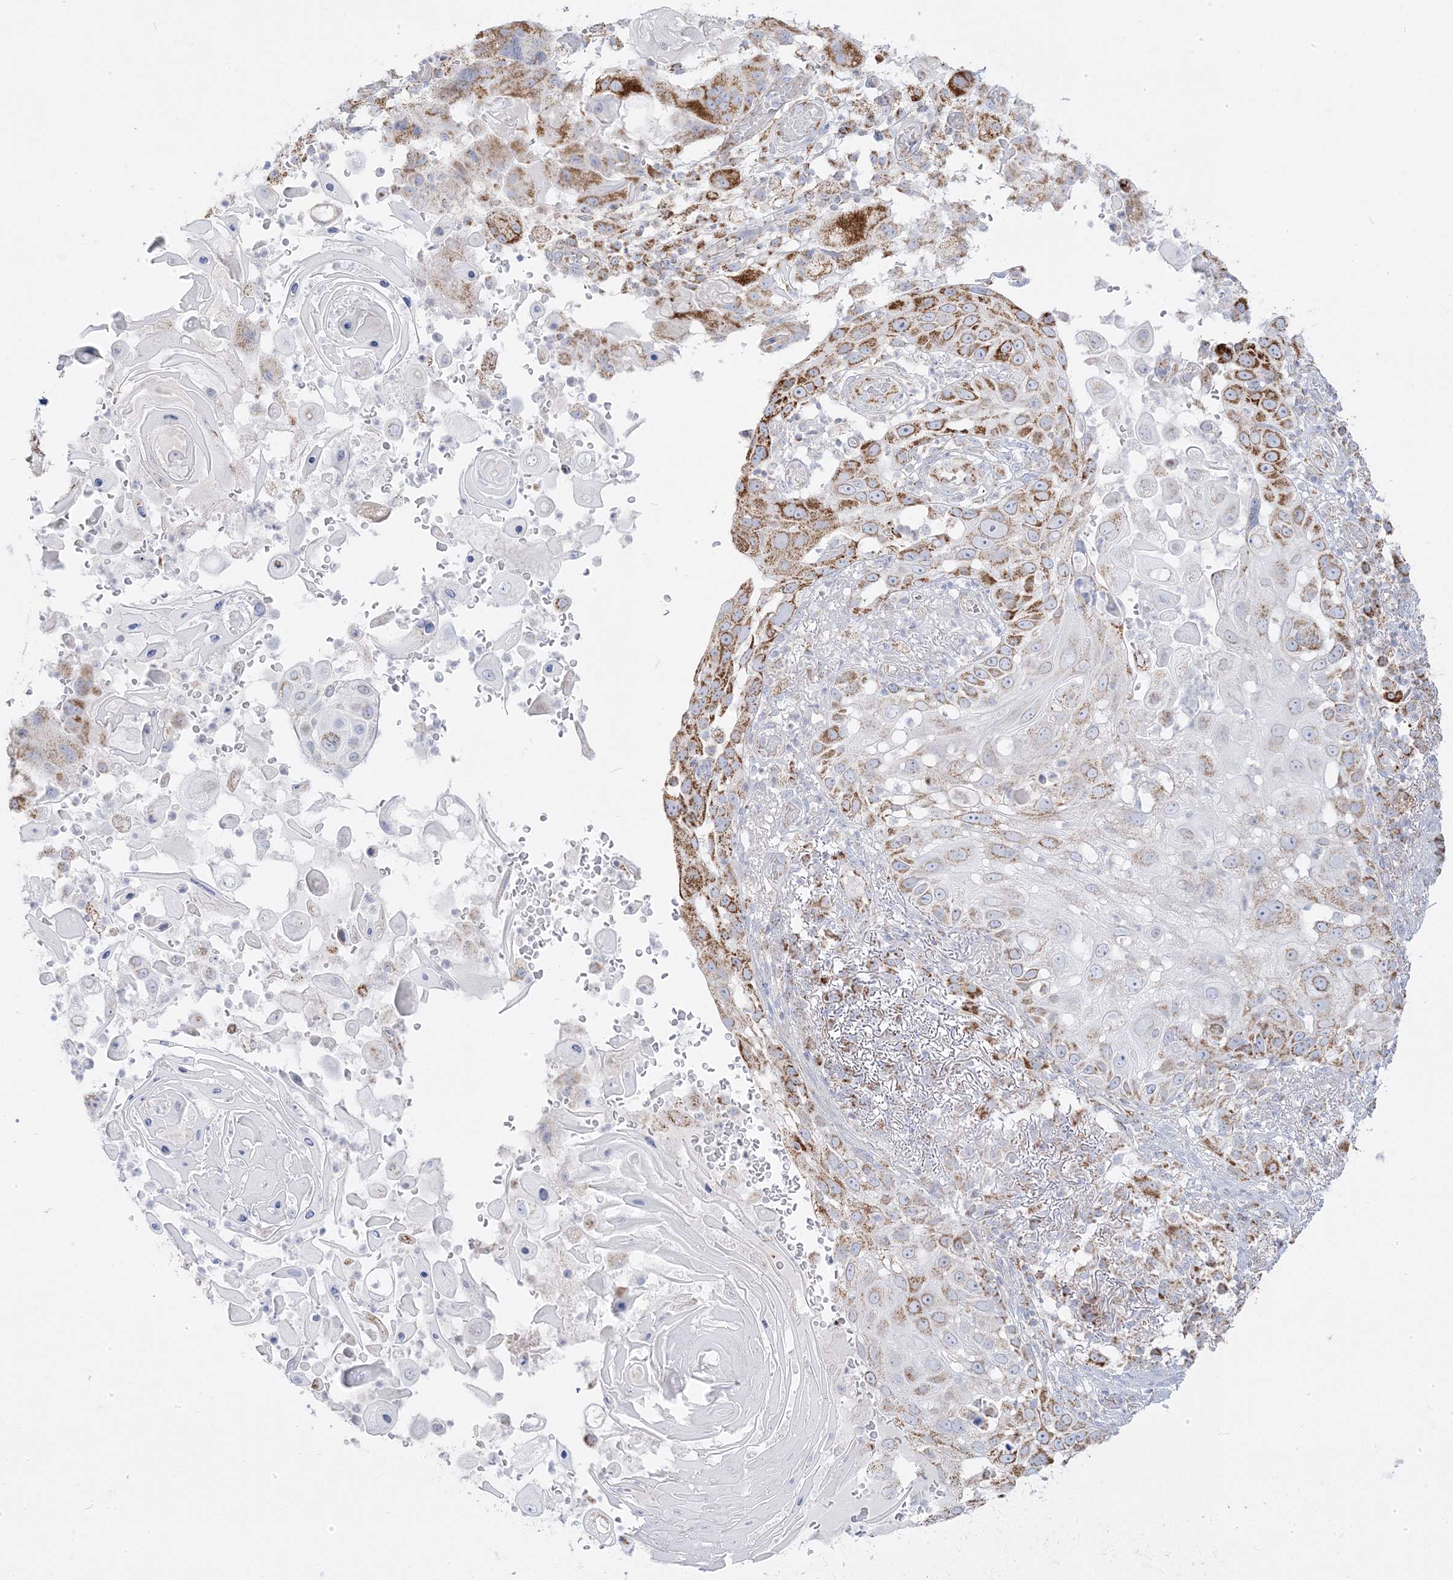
{"staining": {"intensity": "moderate", "quantity": "25%-75%", "location": "cytoplasmic/membranous"}, "tissue": "skin cancer", "cell_type": "Tumor cells", "image_type": "cancer", "snomed": [{"axis": "morphology", "description": "Squamous cell carcinoma, NOS"}, {"axis": "topography", "description": "Skin"}], "caption": "Protein staining of skin squamous cell carcinoma tissue shows moderate cytoplasmic/membranous staining in approximately 25%-75% of tumor cells. The staining is performed using DAB brown chromogen to label protein expression. The nuclei are counter-stained blue using hematoxylin.", "gene": "PCCB", "patient": {"sex": "female", "age": 44}}